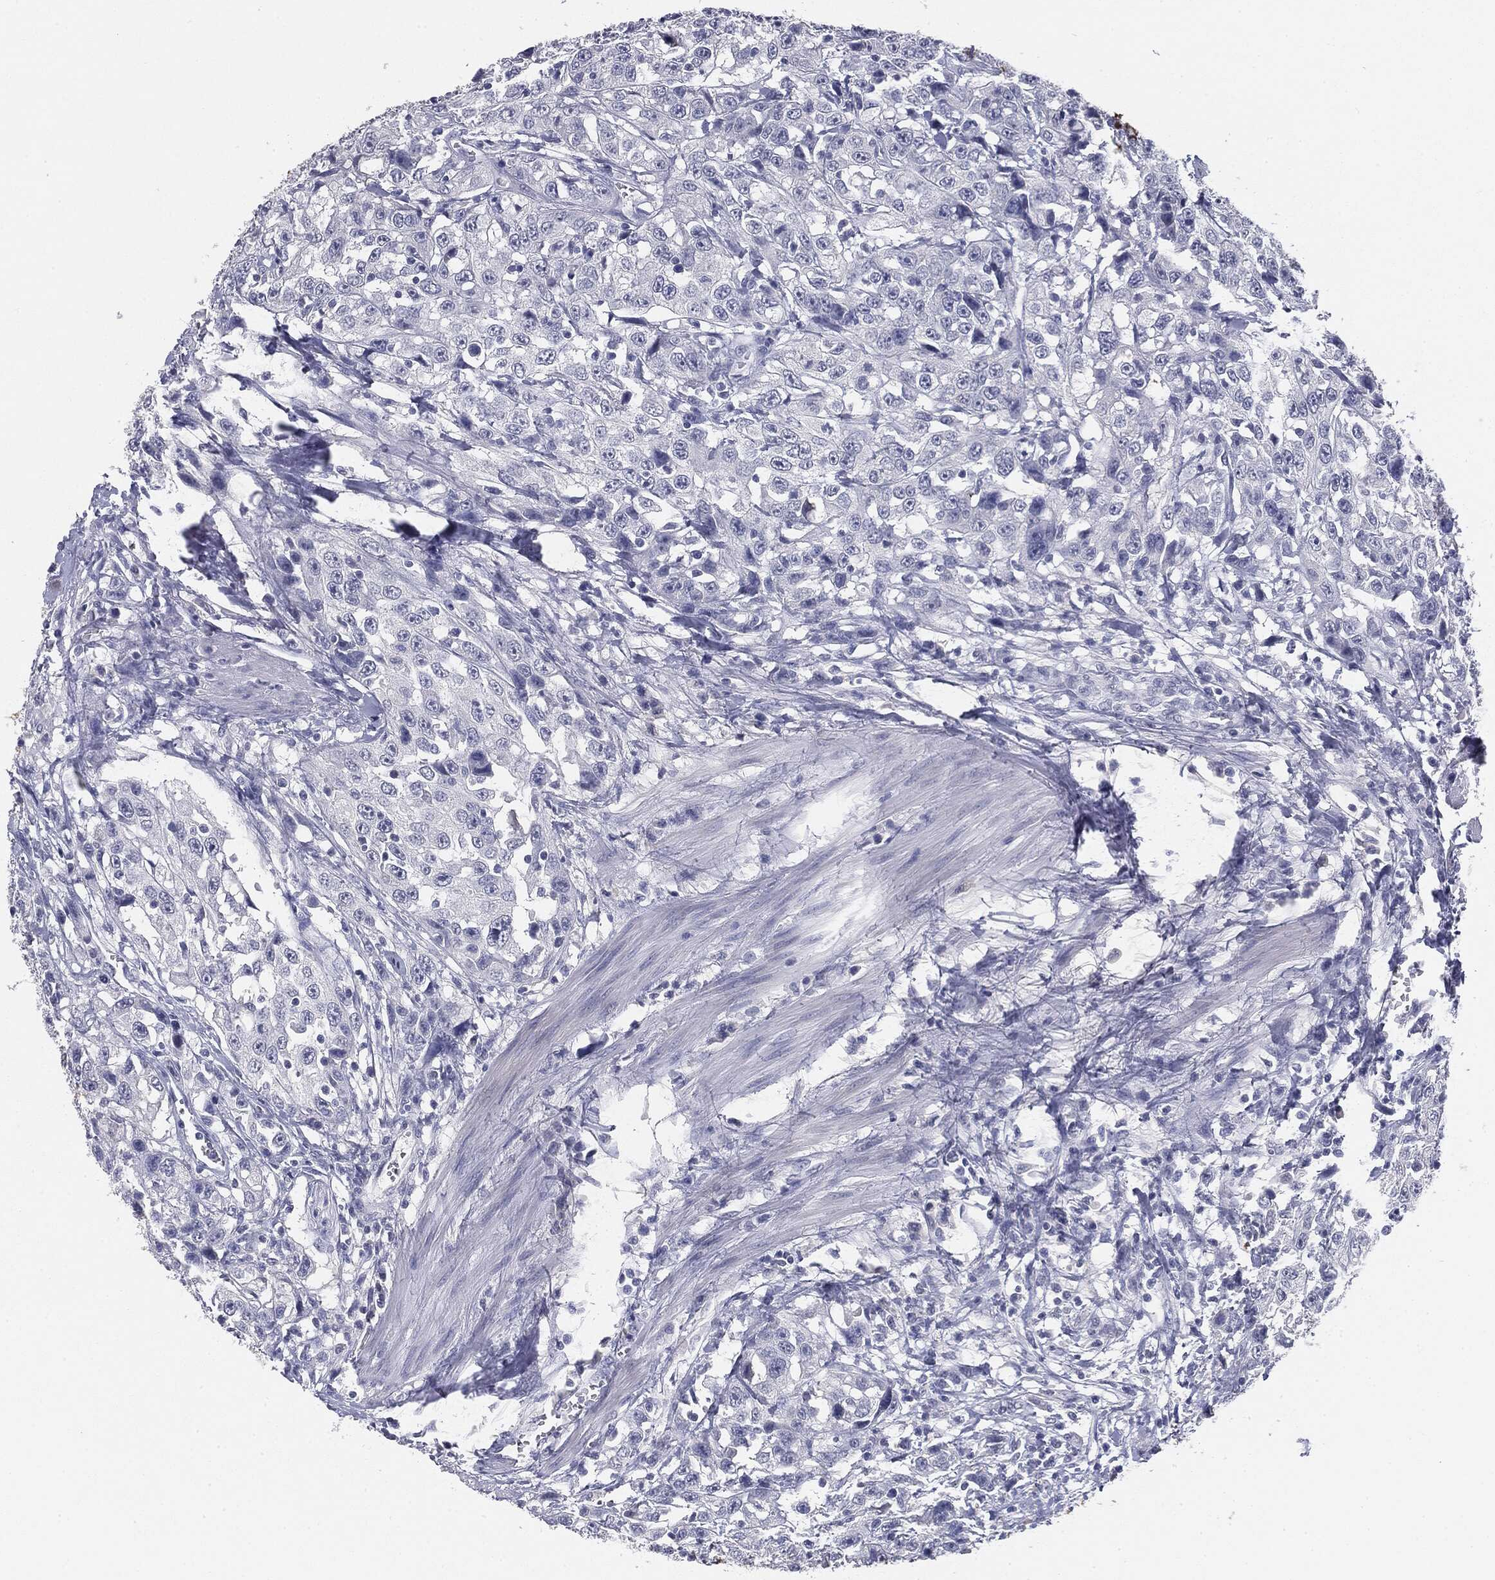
{"staining": {"intensity": "negative", "quantity": "none", "location": "none"}, "tissue": "urothelial cancer", "cell_type": "Tumor cells", "image_type": "cancer", "snomed": [{"axis": "morphology", "description": "Urothelial carcinoma, NOS"}, {"axis": "morphology", "description": "Urothelial carcinoma, High grade"}, {"axis": "topography", "description": "Urinary bladder"}], "caption": "Immunohistochemistry of human transitional cell carcinoma demonstrates no expression in tumor cells.", "gene": "MUC1", "patient": {"sex": "female", "age": 73}}